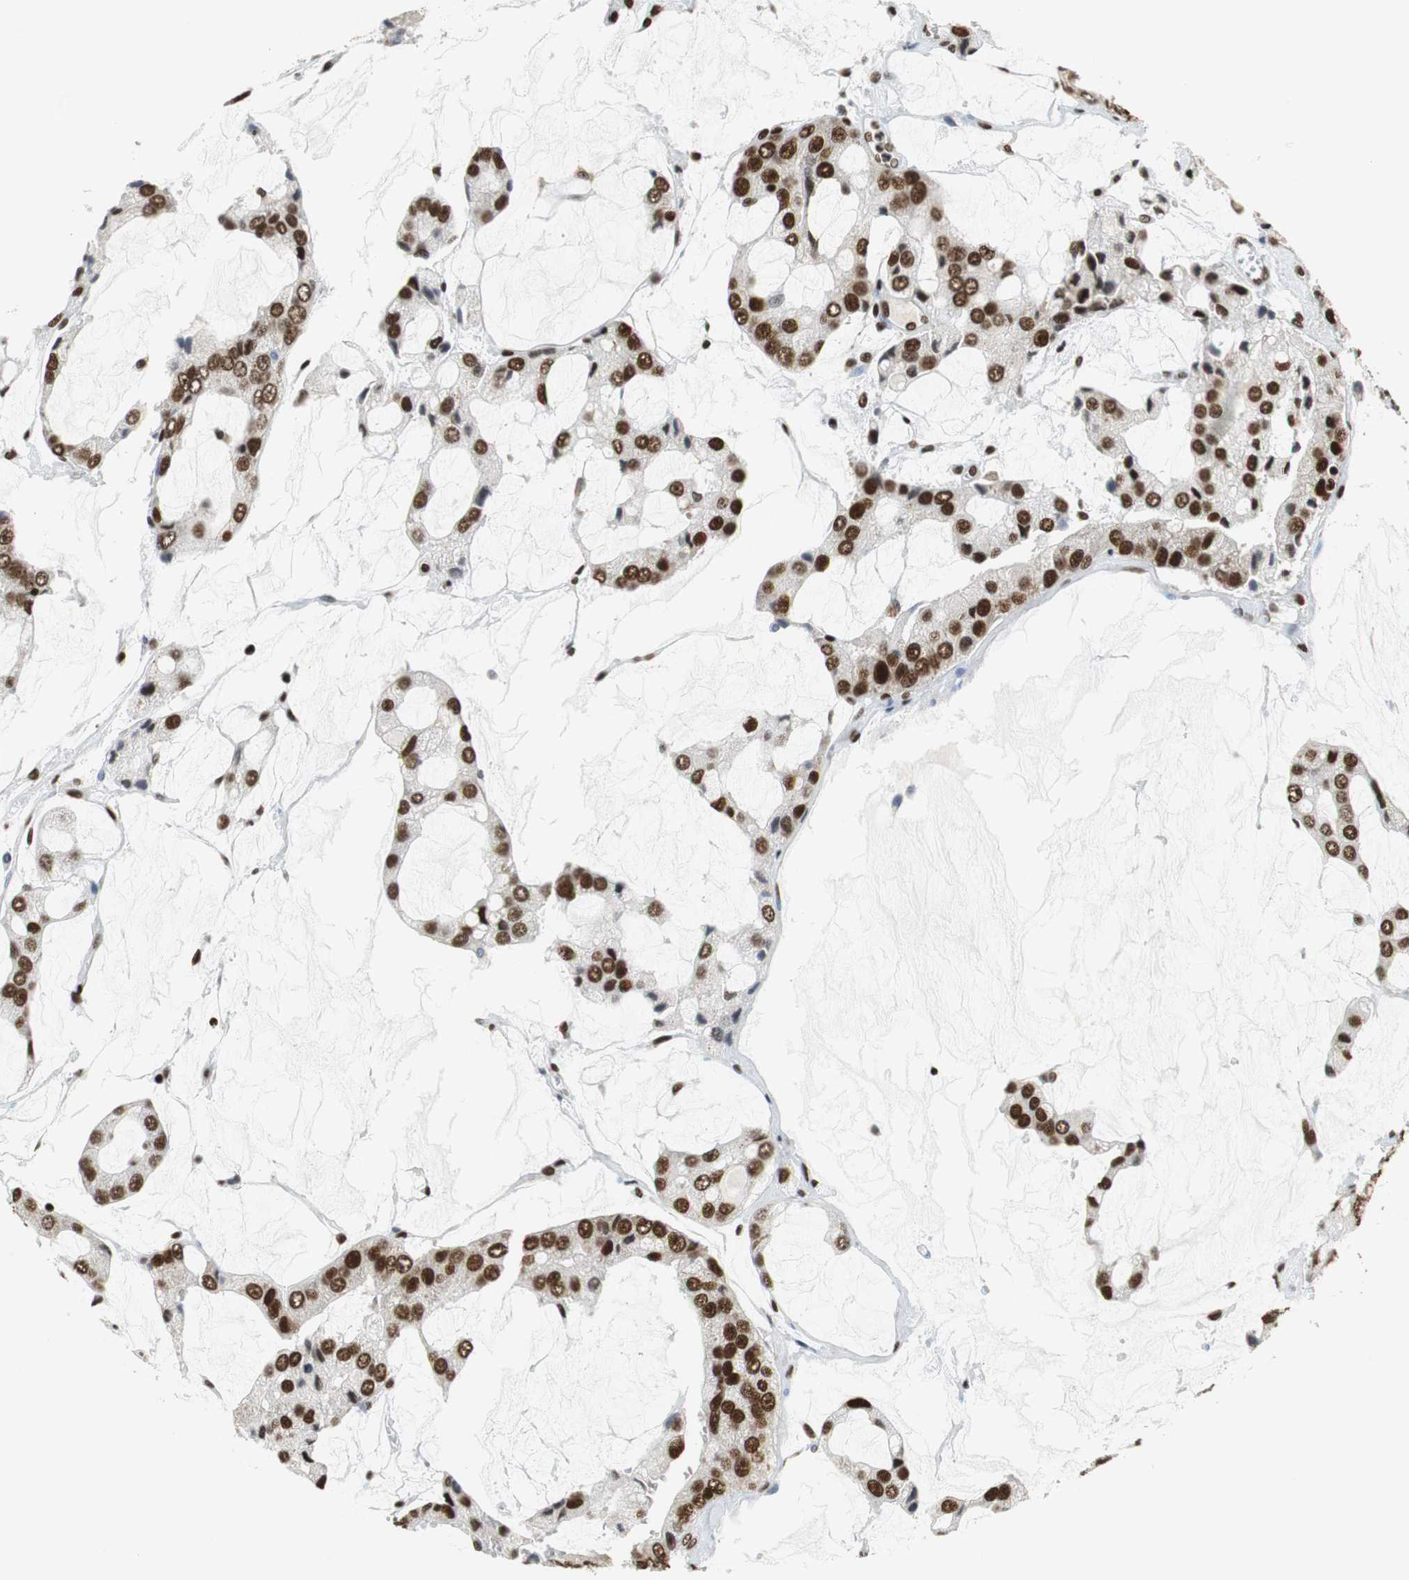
{"staining": {"intensity": "moderate", "quantity": "25%-75%", "location": "nuclear"}, "tissue": "prostate cancer", "cell_type": "Tumor cells", "image_type": "cancer", "snomed": [{"axis": "morphology", "description": "Adenocarcinoma, High grade"}, {"axis": "topography", "description": "Prostate"}], "caption": "Protein analysis of prostate cancer (adenocarcinoma (high-grade)) tissue shows moderate nuclear expression in about 25%-75% of tumor cells.", "gene": "HDAC1", "patient": {"sex": "male", "age": 67}}